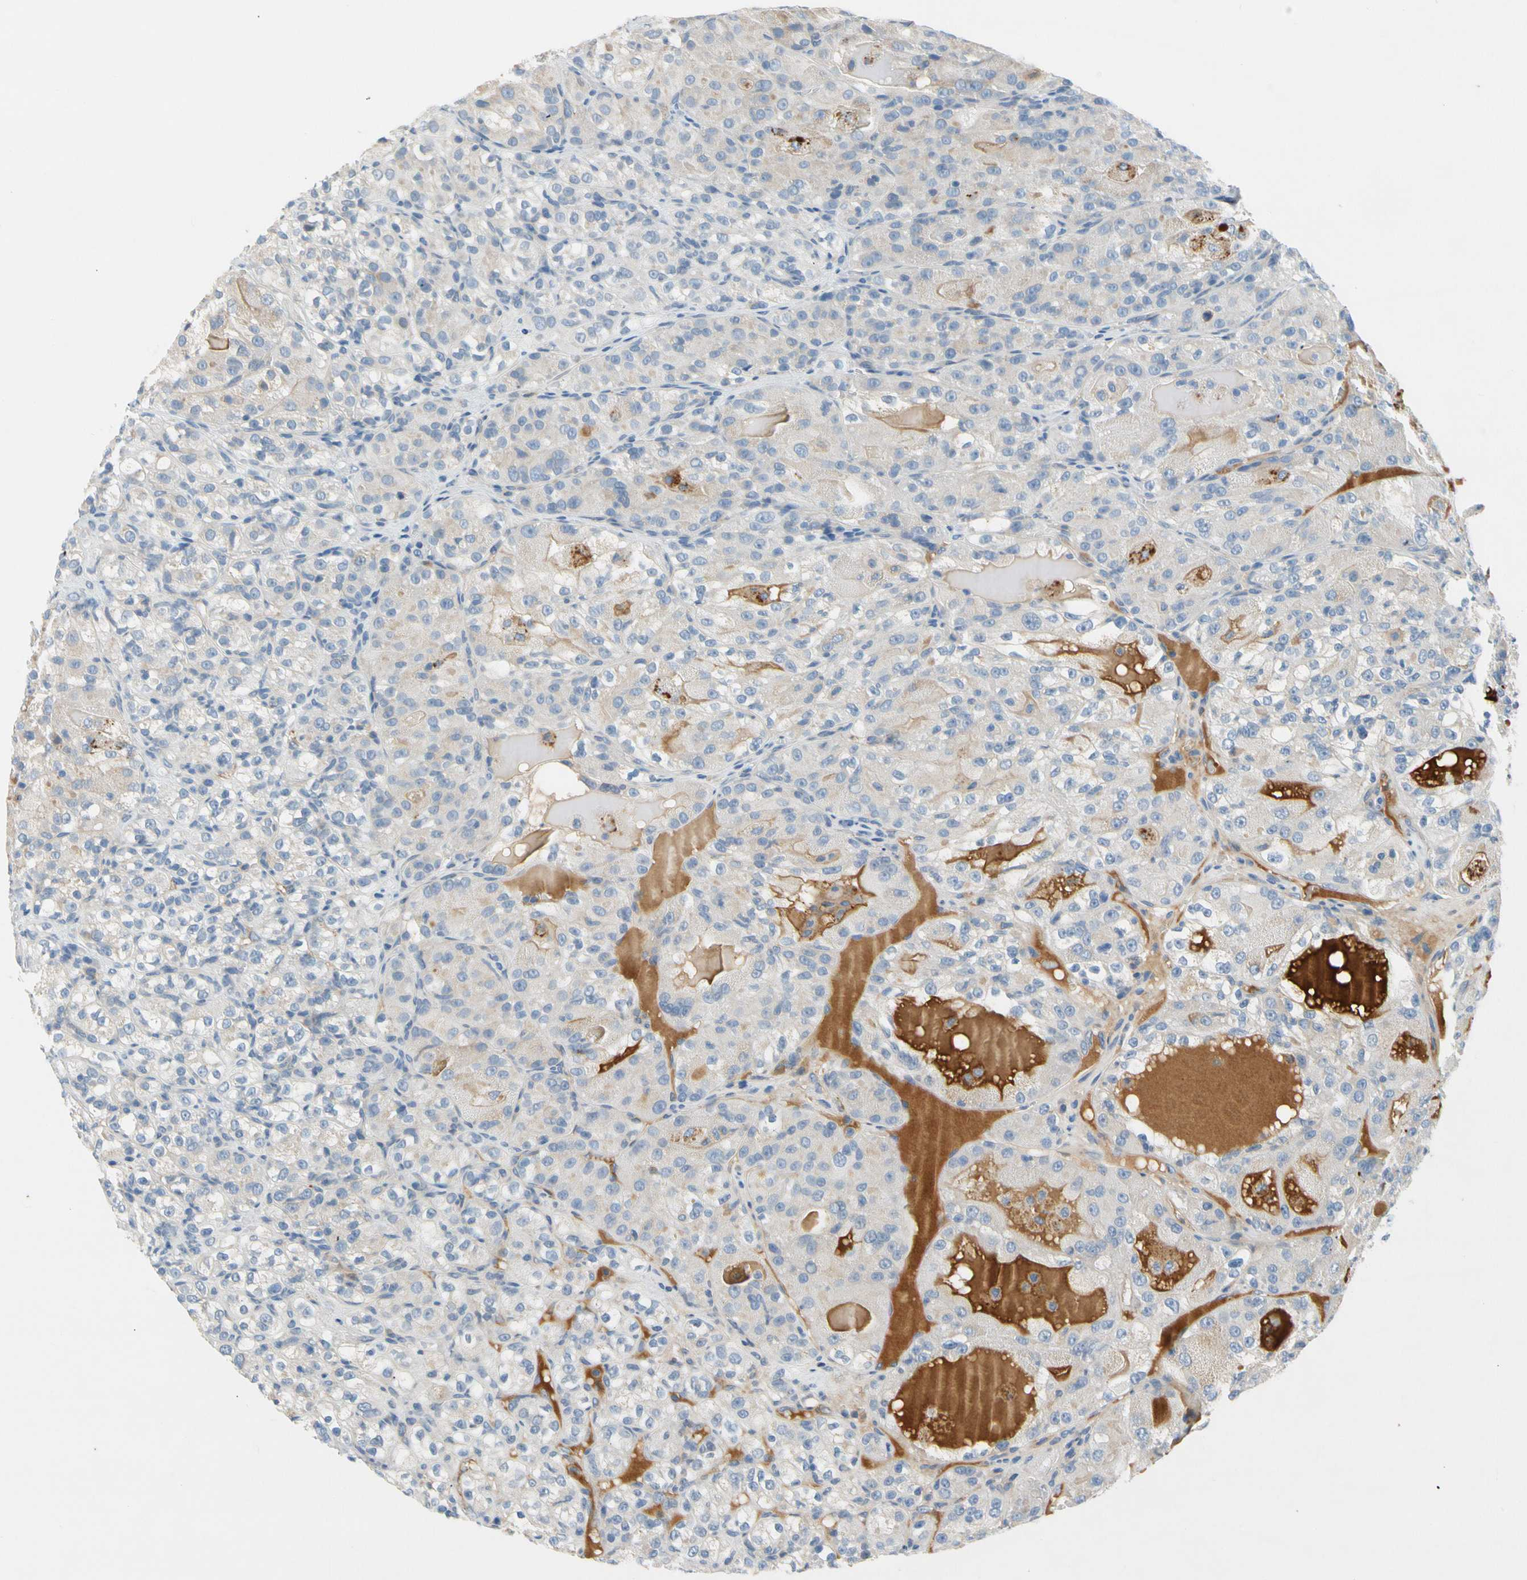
{"staining": {"intensity": "weak", "quantity": "<25%", "location": "cytoplasmic/membranous"}, "tissue": "renal cancer", "cell_type": "Tumor cells", "image_type": "cancer", "snomed": [{"axis": "morphology", "description": "Normal tissue, NOS"}, {"axis": "morphology", "description": "Adenocarcinoma, NOS"}, {"axis": "topography", "description": "Kidney"}], "caption": "Immunohistochemistry of adenocarcinoma (renal) exhibits no positivity in tumor cells. Brightfield microscopy of IHC stained with DAB (brown) and hematoxylin (blue), captured at high magnification.", "gene": "CNDP1", "patient": {"sex": "male", "age": 61}}